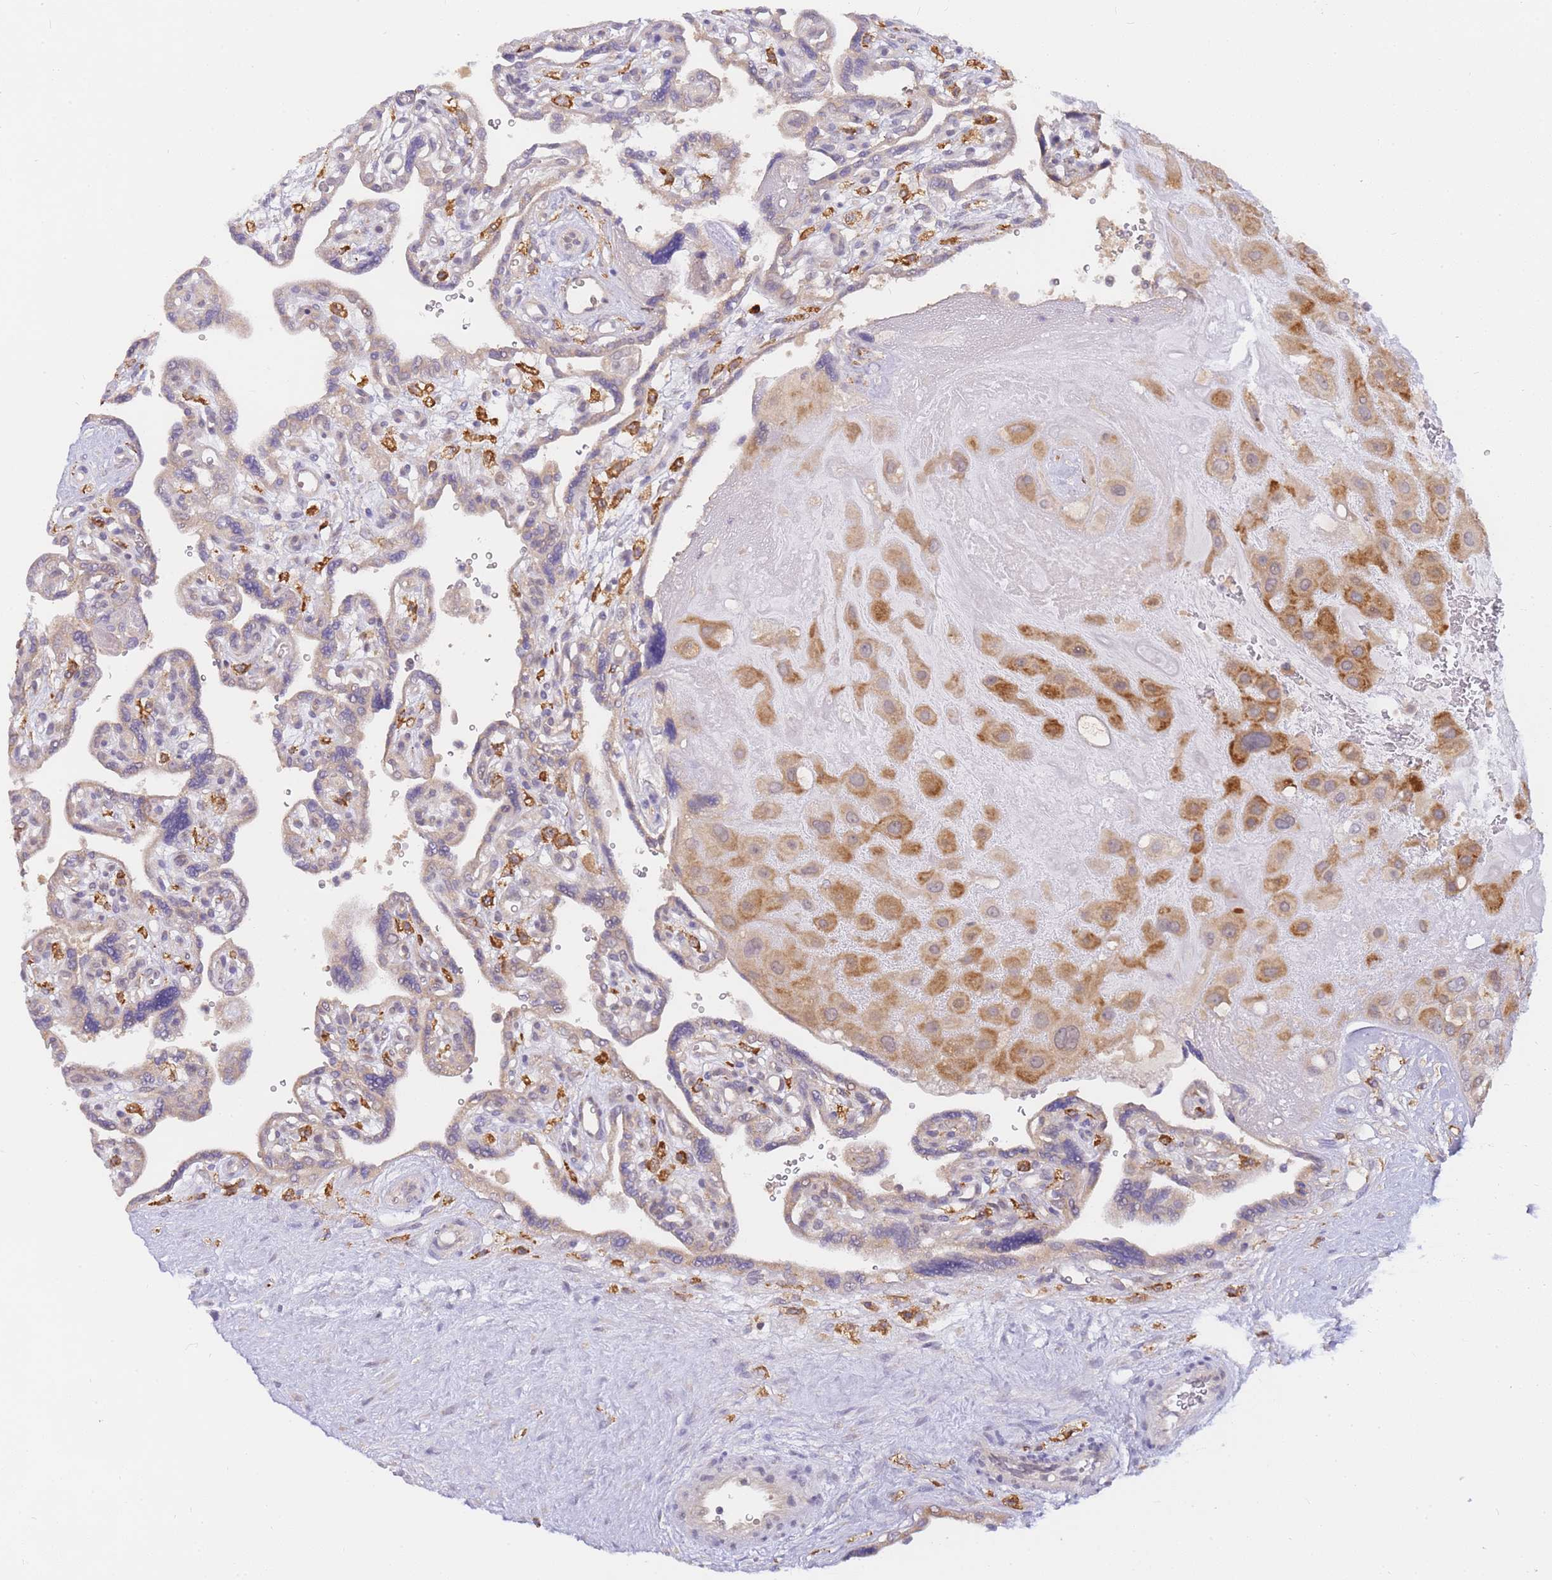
{"staining": {"intensity": "moderate", "quantity": ">75%", "location": "cytoplasmic/membranous"}, "tissue": "placenta", "cell_type": "Decidual cells", "image_type": "normal", "snomed": [{"axis": "morphology", "description": "Normal tissue, NOS"}, {"axis": "topography", "description": "Placenta"}], "caption": "Protein expression analysis of normal placenta demonstrates moderate cytoplasmic/membranous staining in approximately >75% of decidual cells.", "gene": "ZNF577", "patient": {"sex": "female", "age": 39}}